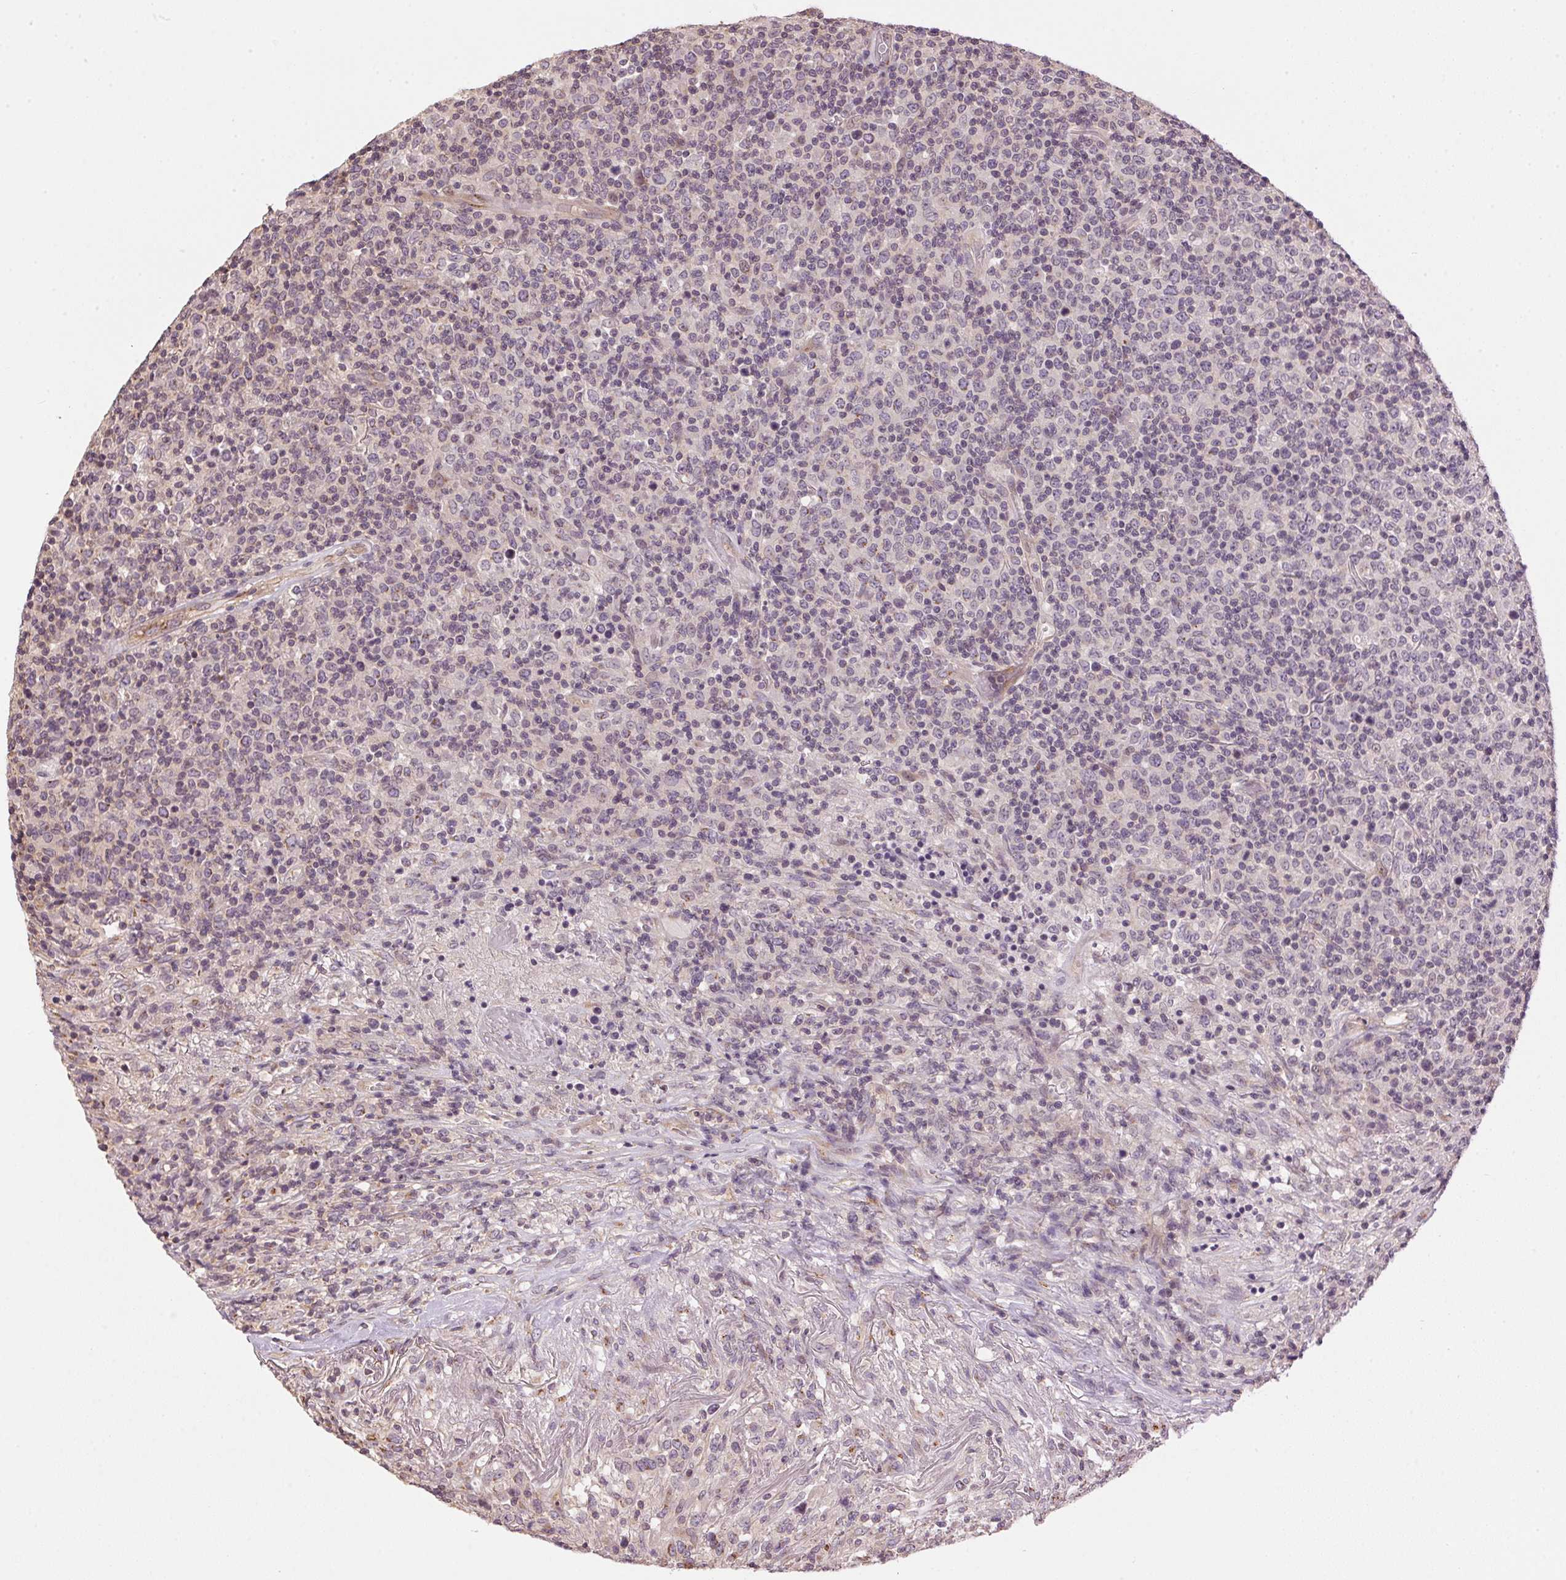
{"staining": {"intensity": "negative", "quantity": "none", "location": "none"}, "tissue": "lymphoma", "cell_type": "Tumor cells", "image_type": "cancer", "snomed": [{"axis": "morphology", "description": "Malignant lymphoma, non-Hodgkin's type, High grade"}, {"axis": "topography", "description": "Lung"}], "caption": "Immunohistochemistry (IHC) of lymphoma demonstrates no expression in tumor cells.", "gene": "GOLPH3", "patient": {"sex": "male", "age": 79}}